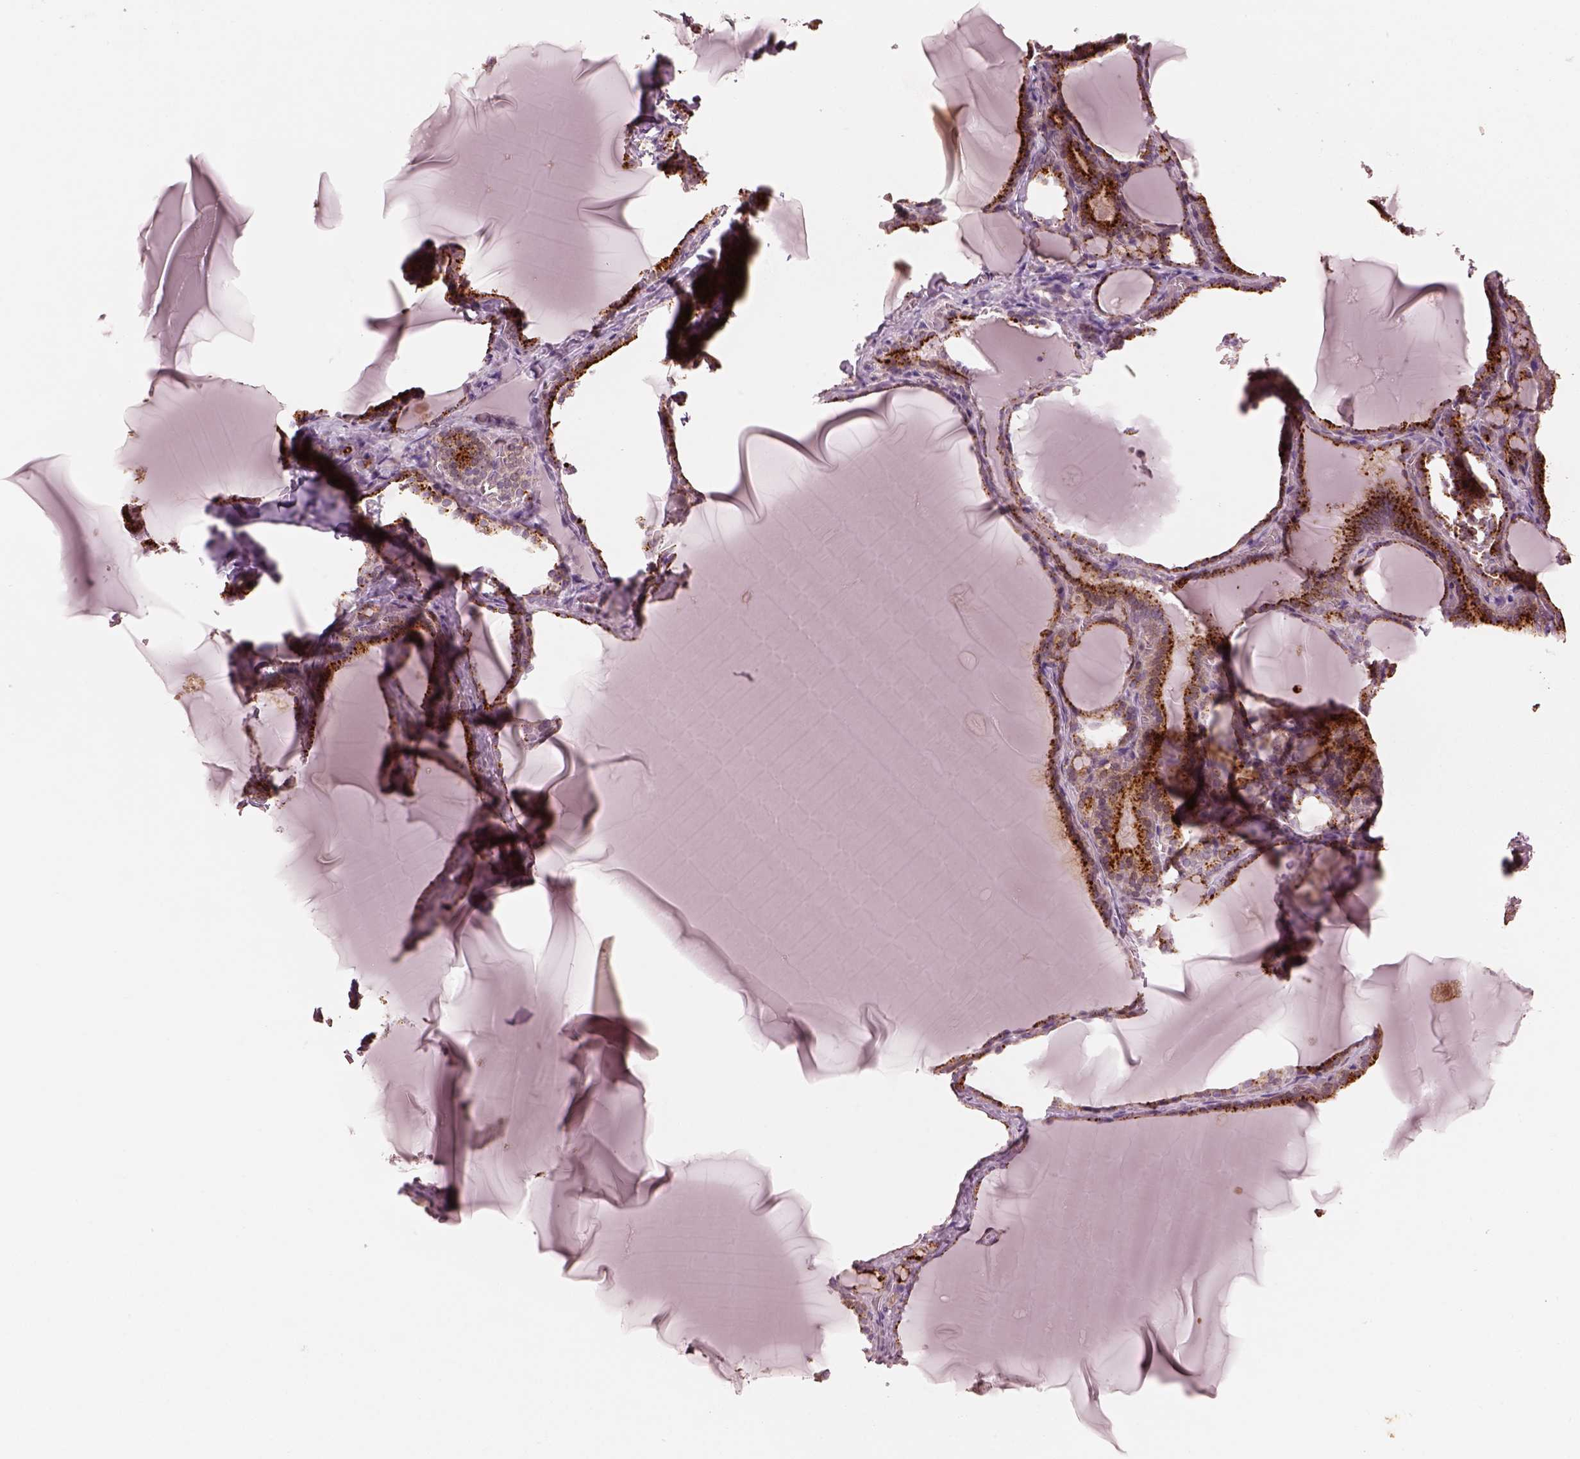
{"staining": {"intensity": "strong", "quantity": "25%-75%", "location": "cytoplasmic/membranous"}, "tissue": "thyroid gland", "cell_type": "Glandular cells", "image_type": "normal", "snomed": [{"axis": "morphology", "description": "Normal tissue, NOS"}, {"axis": "morphology", "description": "Hyperplasia, NOS"}, {"axis": "topography", "description": "Thyroid gland"}], "caption": "High-power microscopy captured an IHC histopathology image of normal thyroid gland, revealing strong cytoplasmic/membranous staining in about 25%-75% of glandular cells. (IHC, brightfield microscopy, high magnification).", "gene": "SLC25A46", "patient": {"sex": "female", "age": 27}}